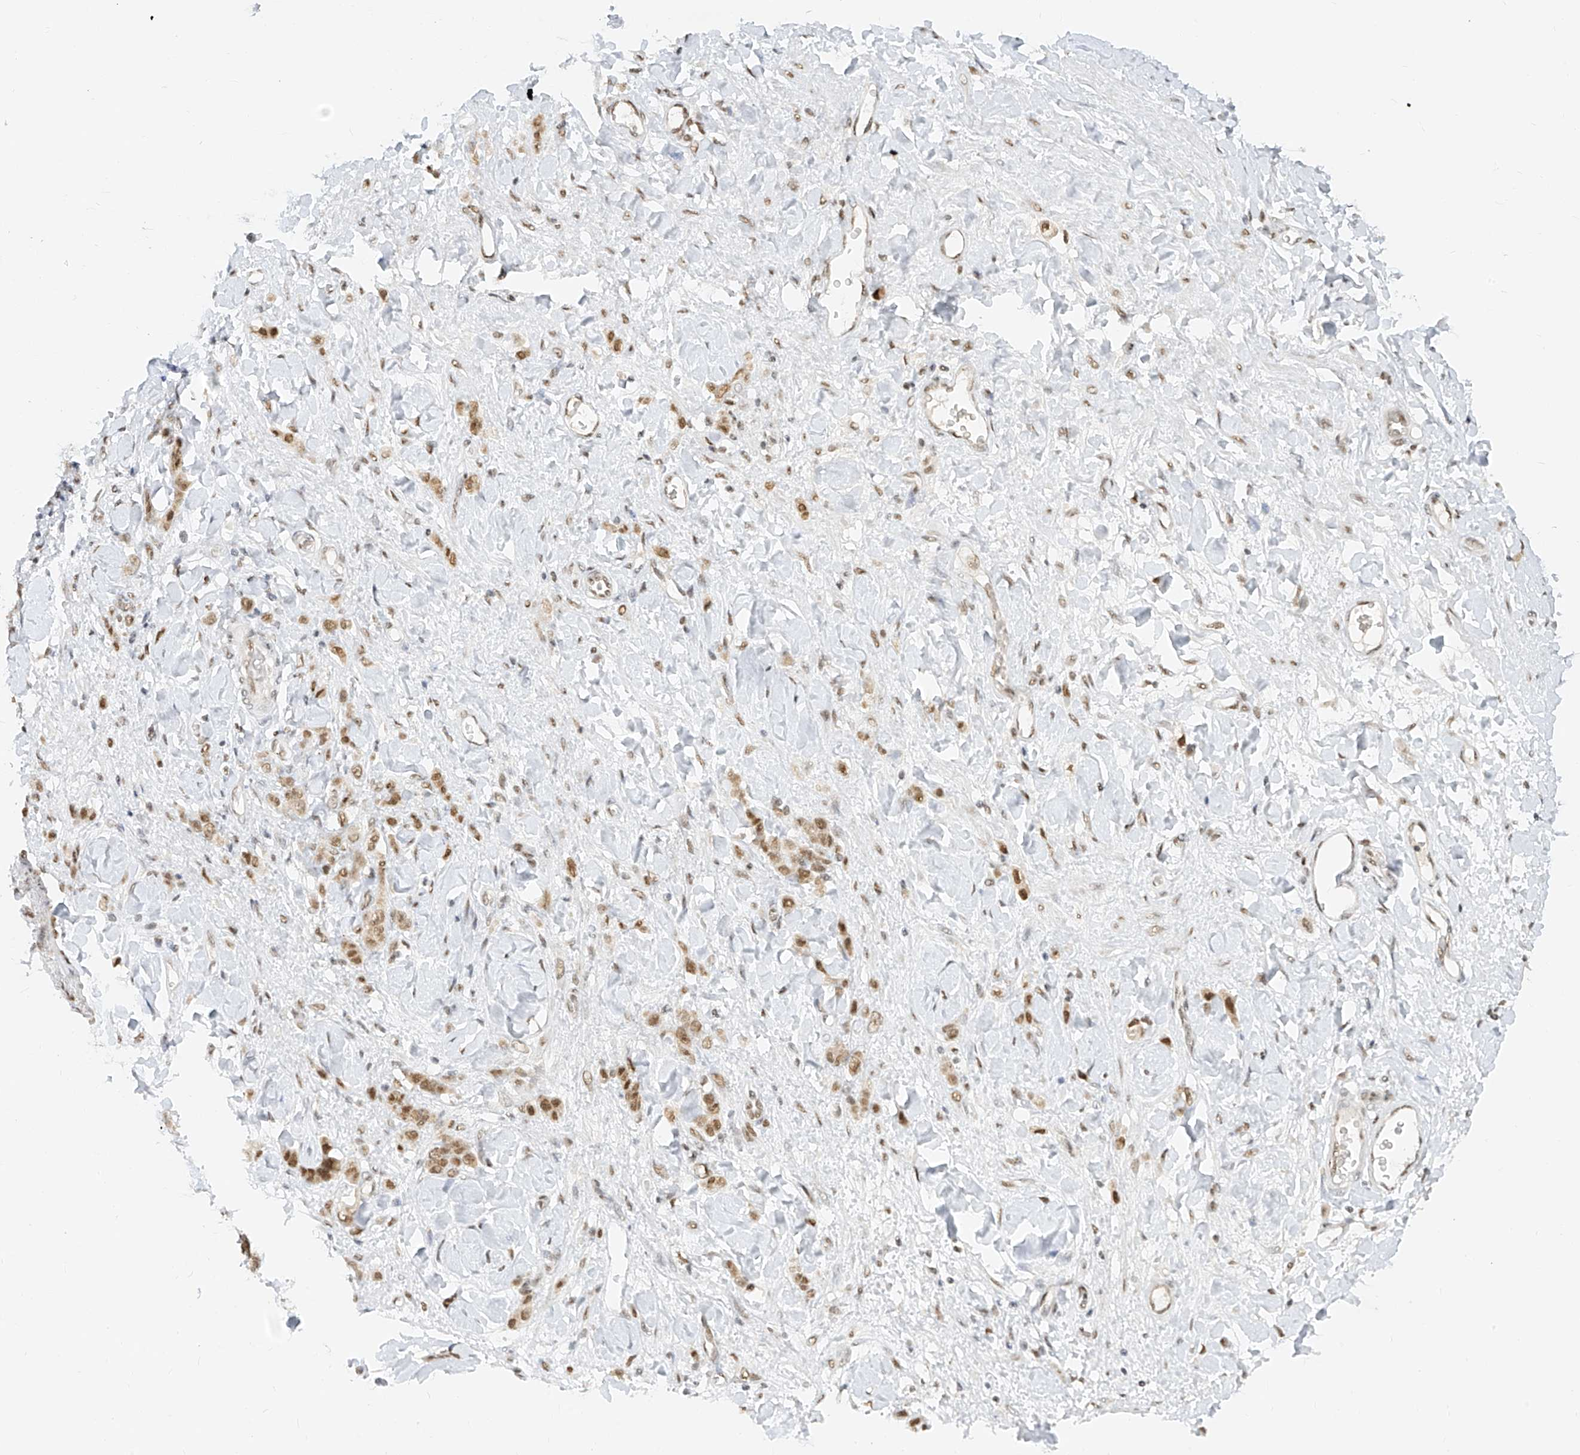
{"staining": {"intensity": "moderate", "quantity": ">75%", "location": "nuclear"}, "tissue": "stomach cancer", "cell_type": "Tumor cells", "image_type": "cancer", "snomed": [{"axis": "morphology", "description": "Normal tissue, NOS"}, {"axis": "morphology", "description": "Adenocarcinoma, NOS"}, {"axis": "topography", "description": "Stomach"}], "caption": "The photomicrograph exhibits a brown stain indicating the presence of a protein in the nuclear of tumor cells in stomach cancer.", "gene": "NHSL1", "patient": {"sex": "male", "age": 82}}